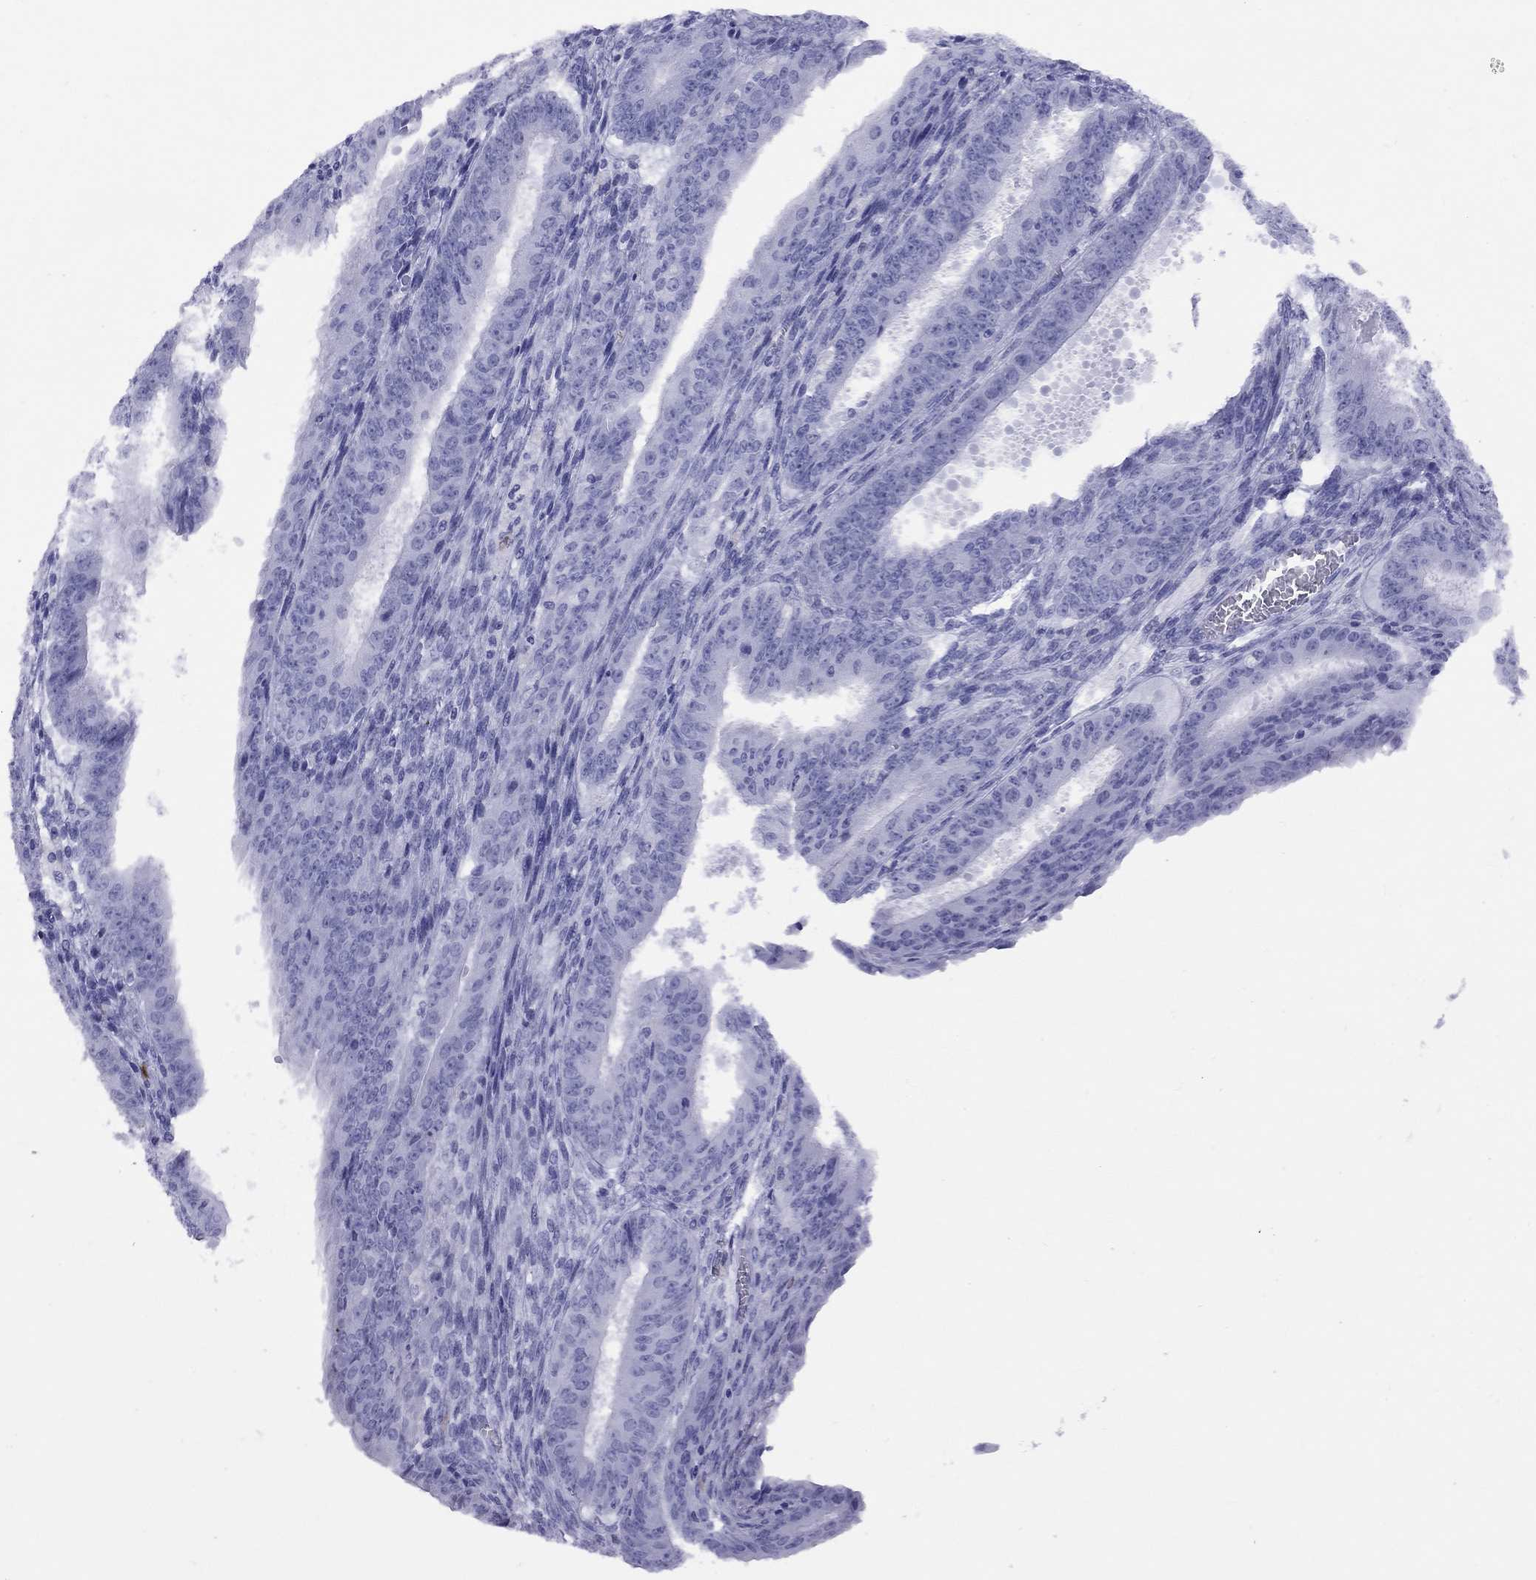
{"staining": {"intensity": "negative", "quantity": "none", "location": "none"}, "tissue": "ovarian cancer", "cell_type": "Tumor cells", "image_type": "cancer", "snomed": [{"axis": "morphology", "description": "Carcinoma, endometroid"}, {"axis": "topography", "description": "Ovary"}], "caption": "DAB (3,3'-diaminobenzidine) immunohistochemical staining of ovarian cancer (endometroid carcinoma) exhibits no significant positivity in tumor cells. Nuclei are stained in blue.", "gene": "SLAMF1", "patient": {"sex": "female", "age": 42}}